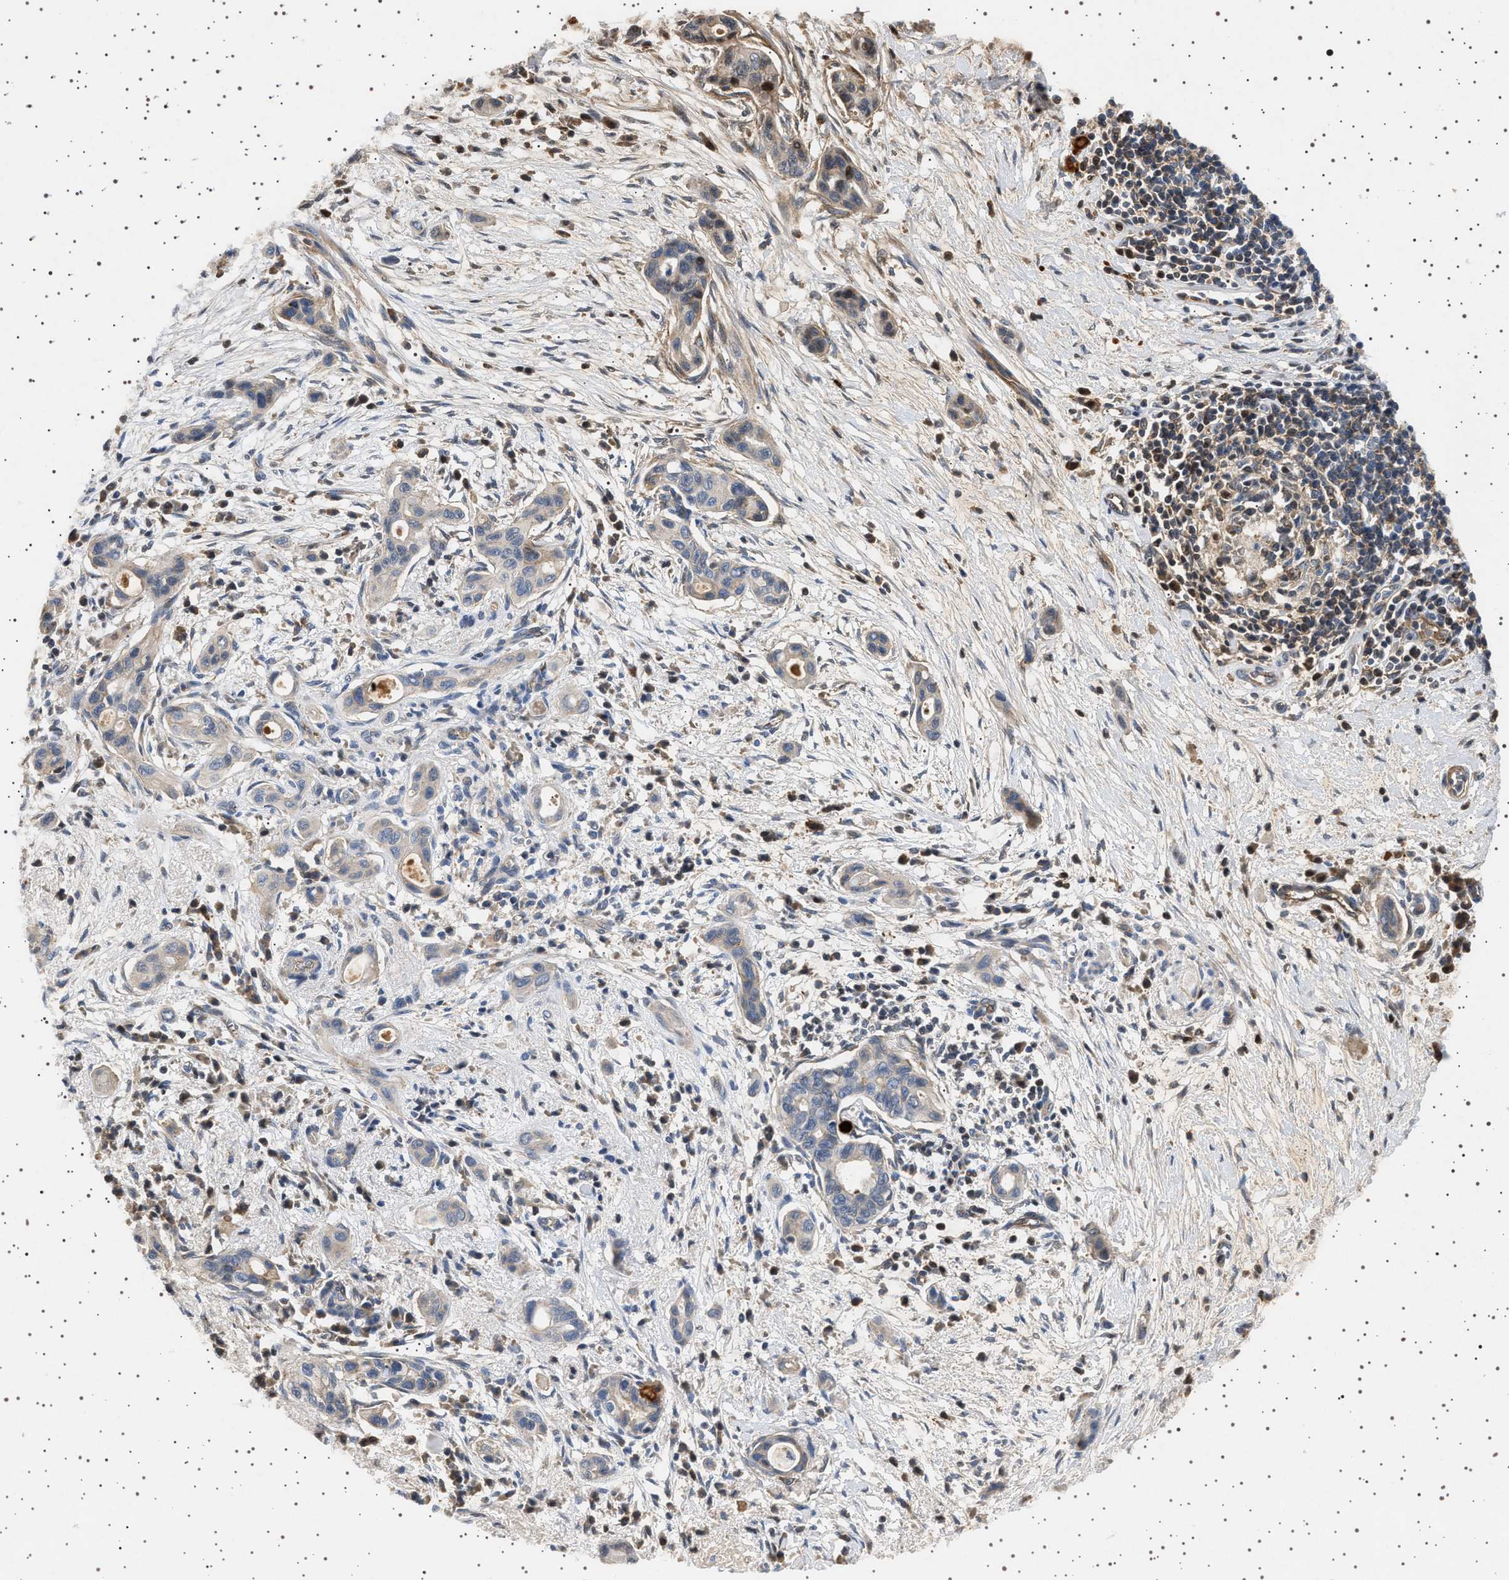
{"staining": {"intensity": "negative", "quantity": "none", "location": "none"}, "tissue": "pancreatic cancer", "cell_type": "Tumor cells", "image_type": "cancer", "snomed": [{"axis": "morphology", "description": "Adenocarcinoma, NOS"}, {"axis": "topography", "description": "Pancreas"}], "caption": "A high-resolution histopathology image shows immunohistochemistry staining of pancreatic cancer (adenocarcinoma), which demonstrates no significant positivity in tumor cells.", "gene": "FICD", "patient": {"sex": "male", "age": 59}}